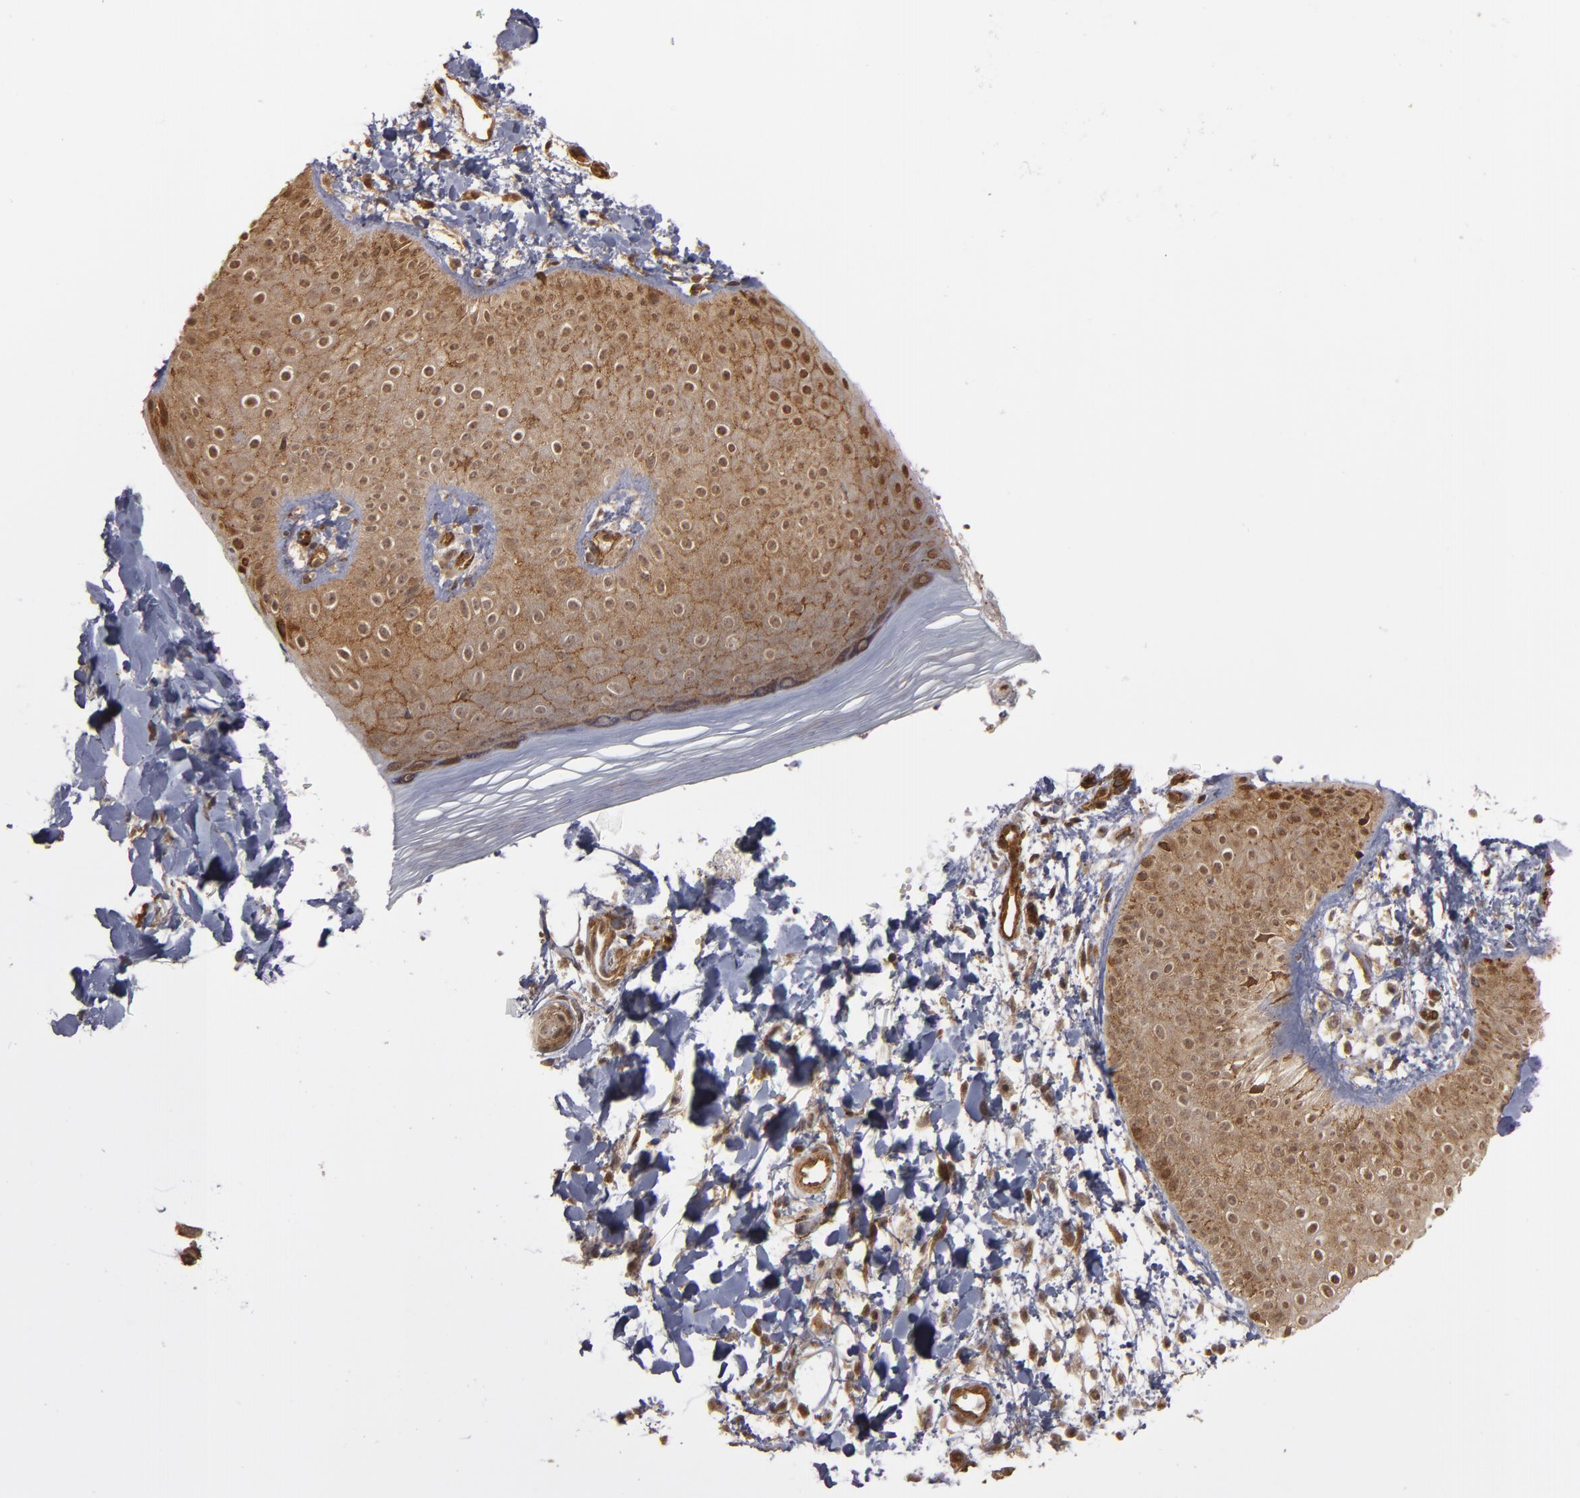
{"staining": {"intensity": "moderate", "quantity": ">75%", "location": "cytoplasmic/membranous"}, "tissue": "skin", "cell_type": "Epidermal cells", "image_type": "normal", "snomed": [{"axis": "morphology", "description": "Normal tissue, NOS"}, {"axis": "morphology", "description": "Inflammation, NOS"}, {"axis": "topography", "description": "Soft tissue"}, {"axis": "topography", "description": "Anal"}], "caption": "Epidermal cells demonstrate moderate cytoplasmic/membranous expression in about >75% of cells in unremarkable skin. The protein is shown in brown color, while the nuclei are stained blue.", "gene": "TJP1", "patient": {"sex": "female", "age": 15}}